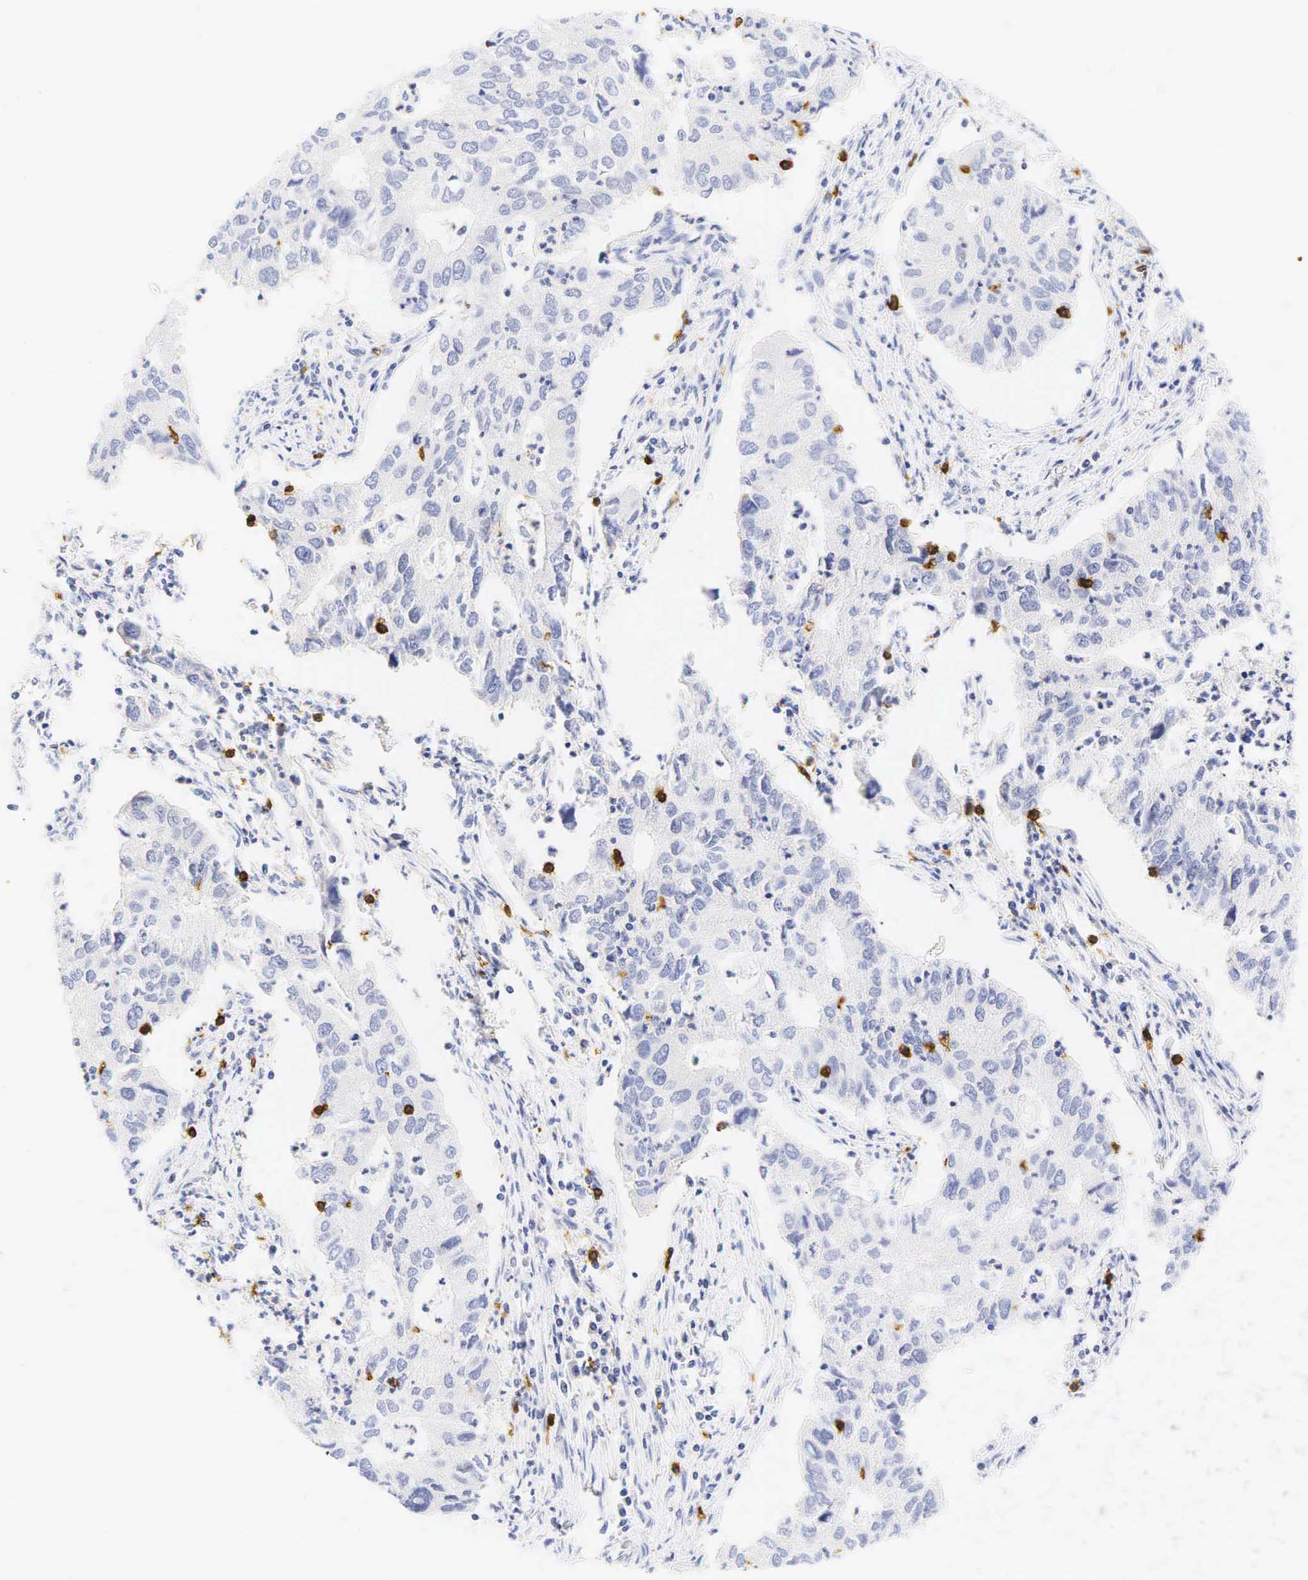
{"staining": {"intensity": "negative", "quantity": "none", "location": "none"}, "tissue": "lung cancer", "cell_type": "Tumor cells", "image_type": "cancer", "snomed": [{"axis": "morphology", "description": "Adenocarcinoma, NOS"}, {"axis": "topography", "description": "Lung"}], "caption": "An image of human adenocarcinoma (lung) is negative for staining in tumor cells.", "gene": "CD8A", "patient": {"sex": "male", "age": 48}}